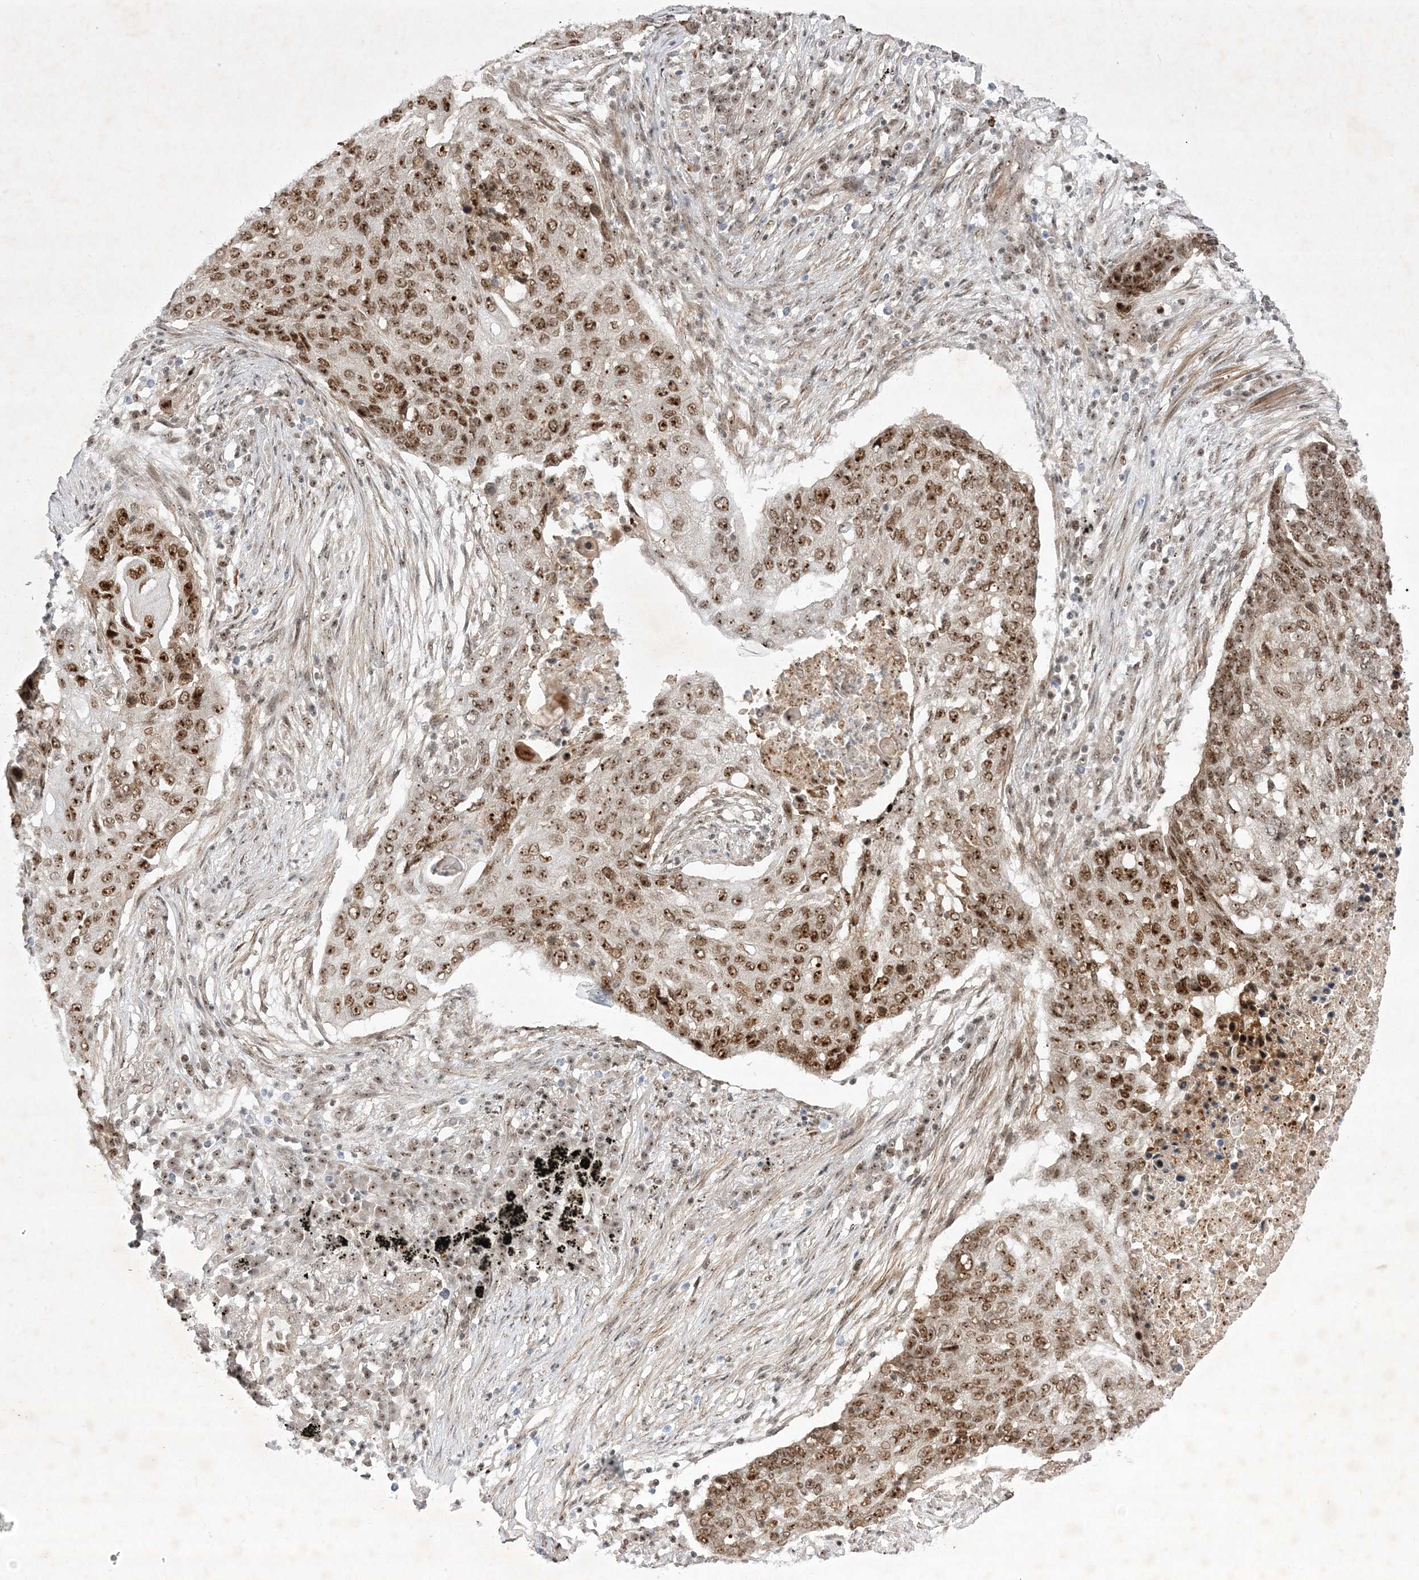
{"staining": {"intensity": "strong", "quantity": "25%-75%", "location": "nuclear"}, "tissue": "lung cancer", "cell_type": "Tumor cells", "image_type": "cancer", "snomed": [{"axis": "morphology", "description": "Squamous cell carcinoma, NOS"}, {"axis": "topography", "description": "Lung"}], "caption": "Human squamous cell carcinoma (lung) stained for a protein (brown) shows strong nuclear positive staining in about 25%-75% of tumor cells.", "gene": "NPM3", "patient": {"sex": "female", "age": 63}}